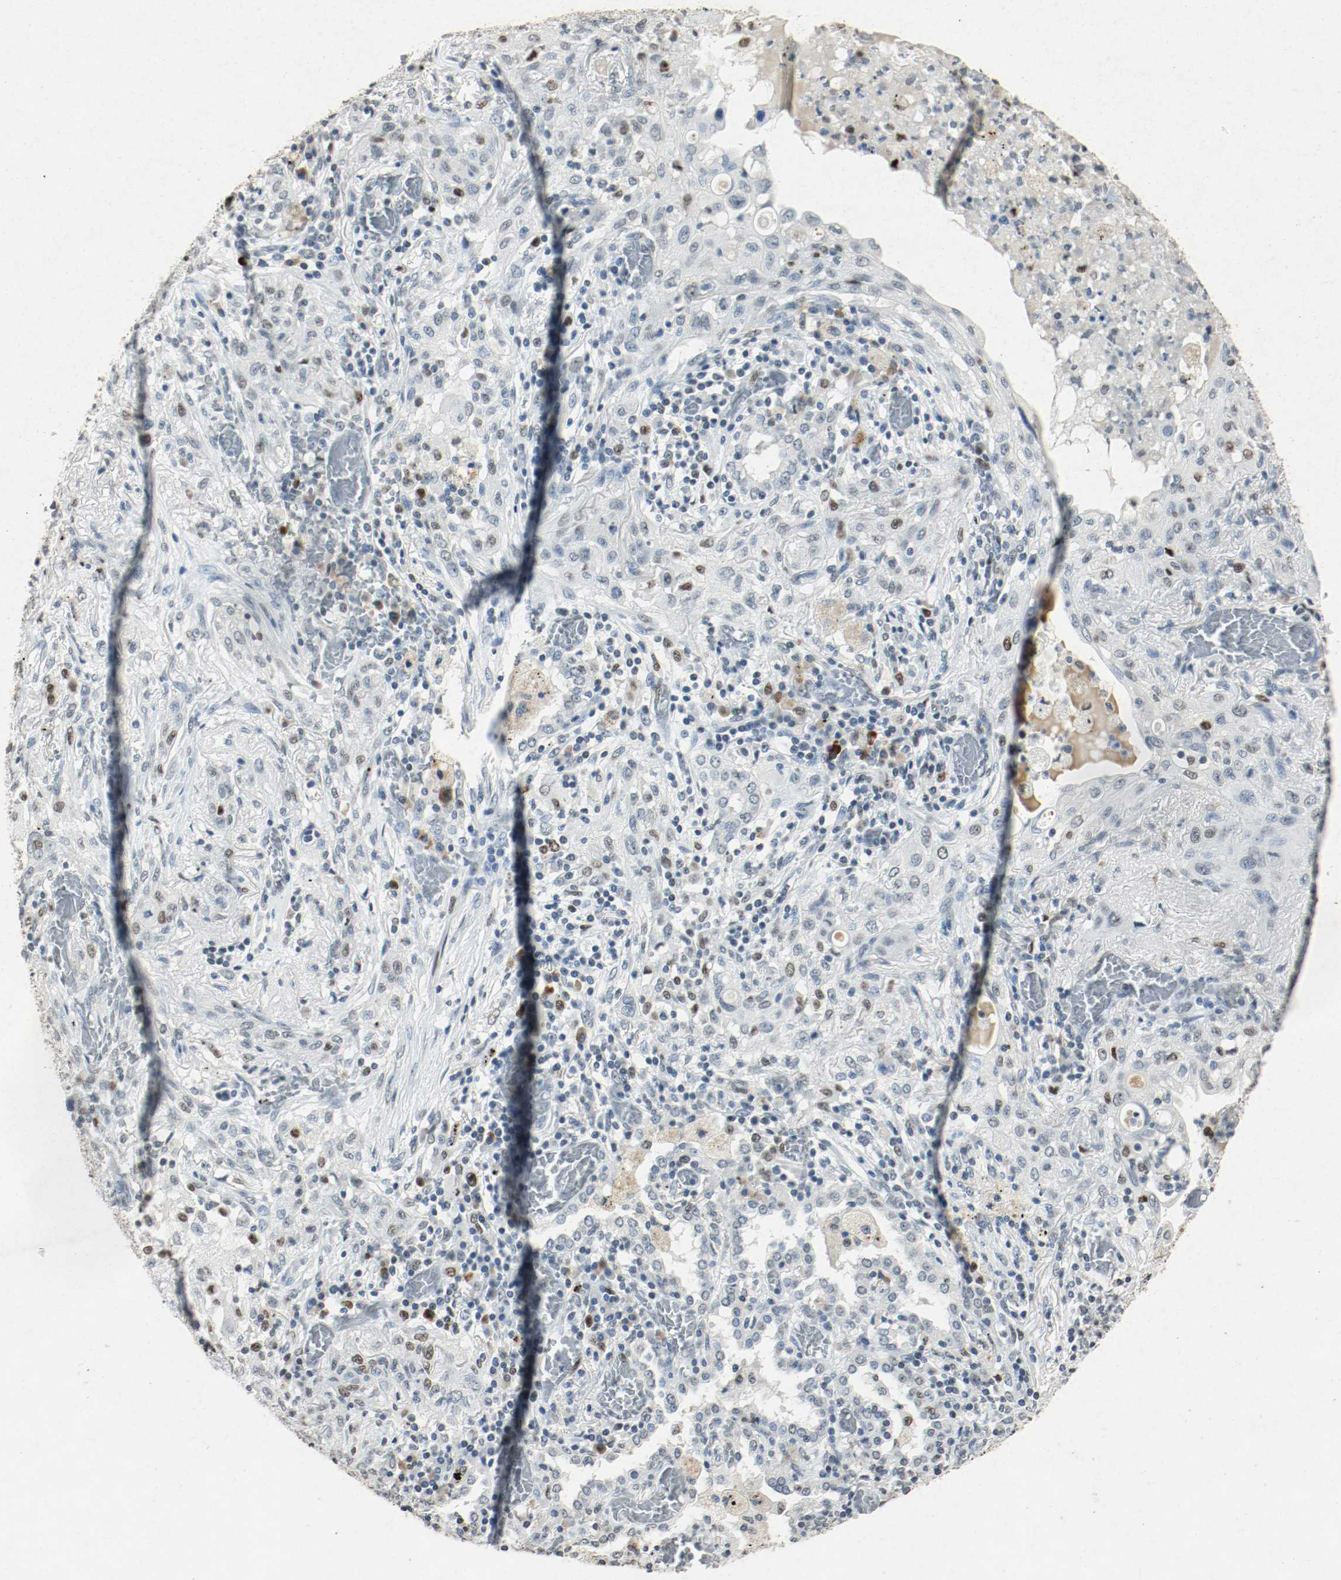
{"staining": {"intensity": "moderate", "quantity": "<25%", "location": "nuclear"}, "tissue": "lung cancer", "cell_type": "Tumor cells", "image_type": "cancer", "snomed": [{"axis": "morphology", "description": "Squamous cell carcinoma, NOS"}, {"axis": "topography", "description": "Lung"}], "caption": "Brown immunohistochemical staining in human squamous cell carcinoma (lung) displays moderate nuclear positivity in about <25% of tumor cells.", "gene": "DNMT1", "patient": {"sex": "female", "age": 47}}